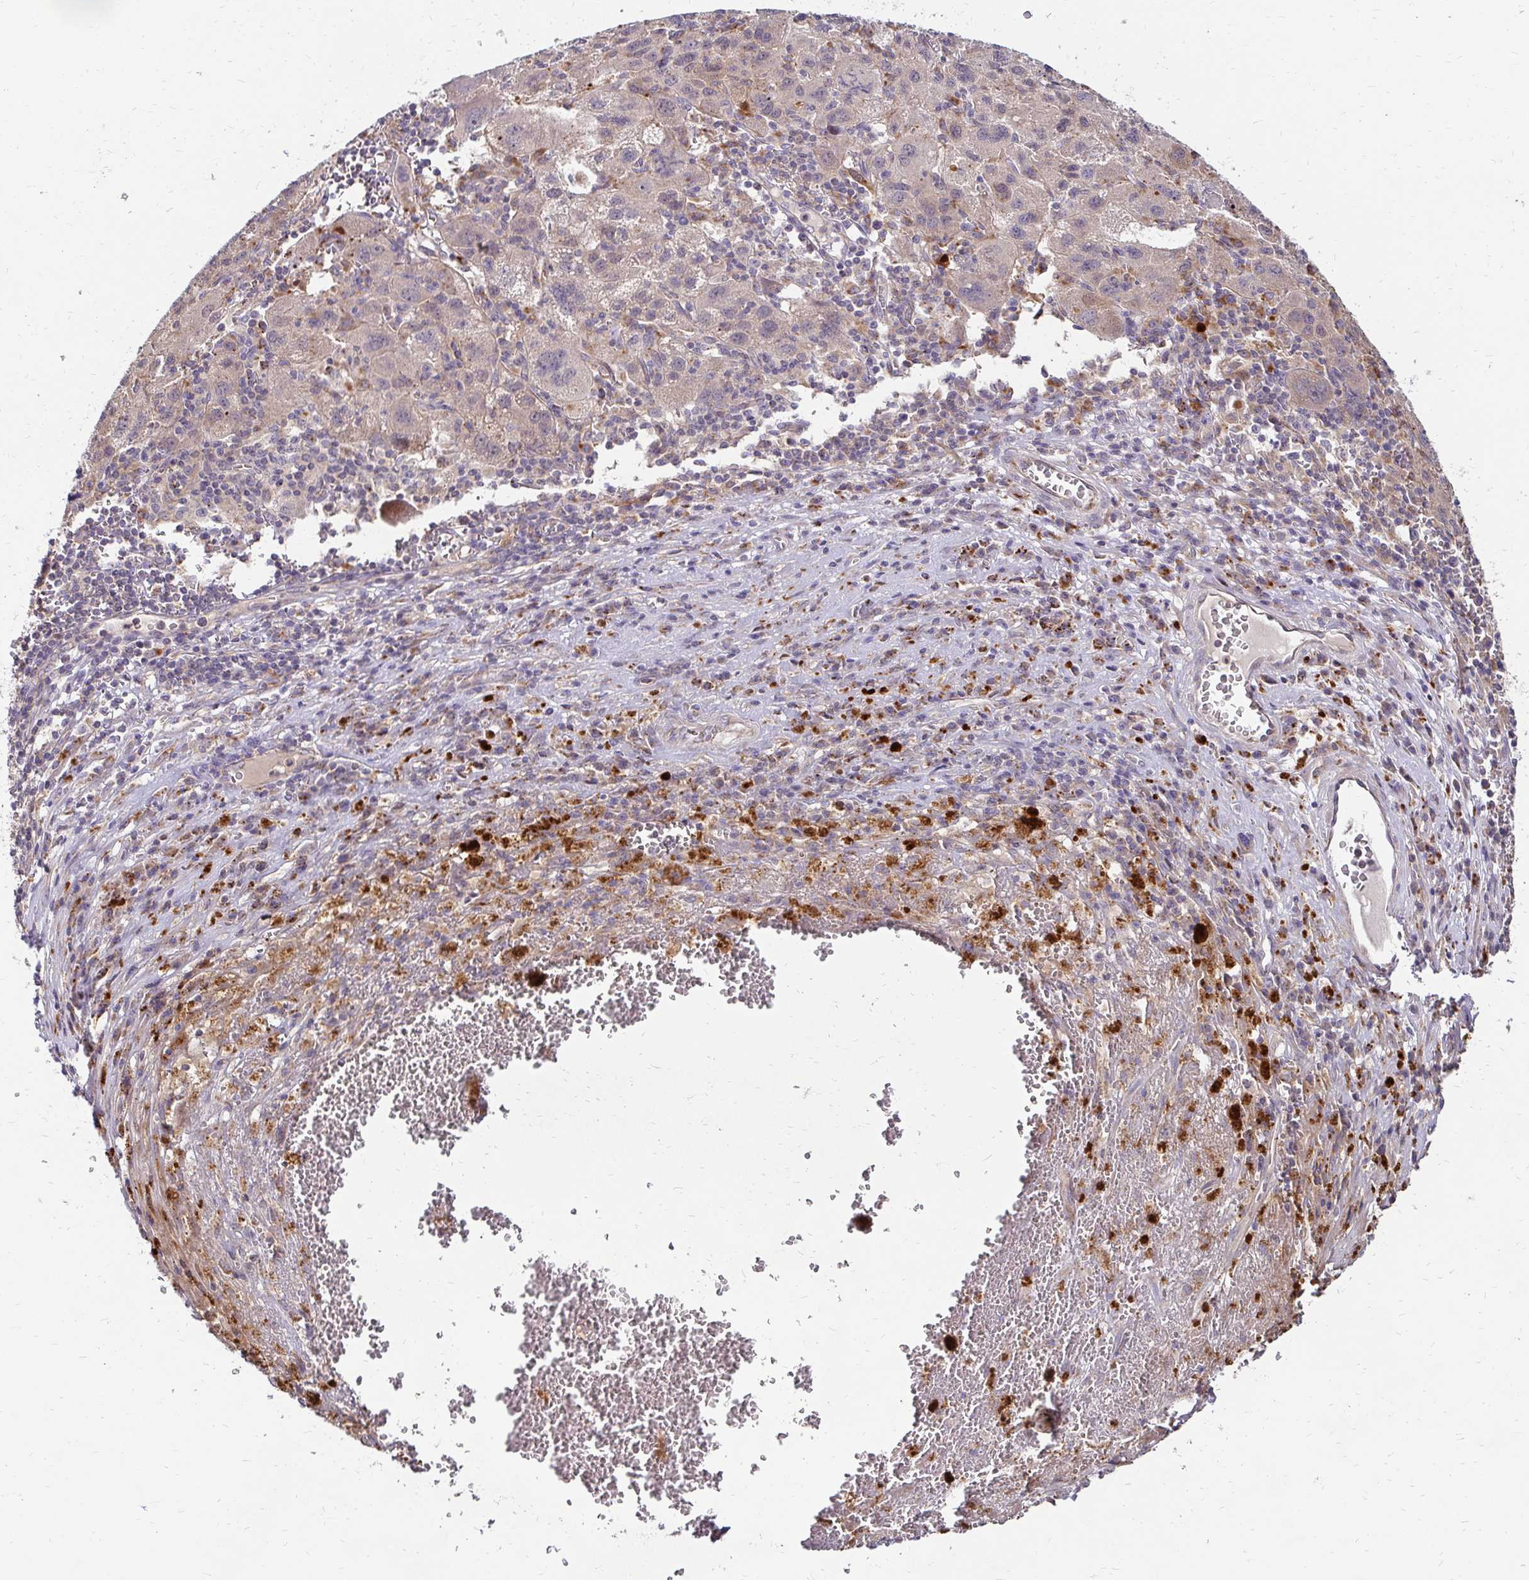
{"staining": {"intensity": "weak", "quantity": "<25%", "location": "cytoplasmic/membranous"}, "tissue": "liver cancer", "cell_type": "Tumor cells", "image_type": "cancer", "snomed": [{"axis": "morphology", "description": "Carcinoma, Hepatocellular, NOS"}, {"axis": "topography", "description": "Liver"}], "caption": "Immunohistochemistry micrograph of hepatocellular carcinoma (liver) stained for a protein (brown), which reveals no positivity in tumor cells.", "gene": "IDUA", "patient": {"sex": "female", "age": 77}}